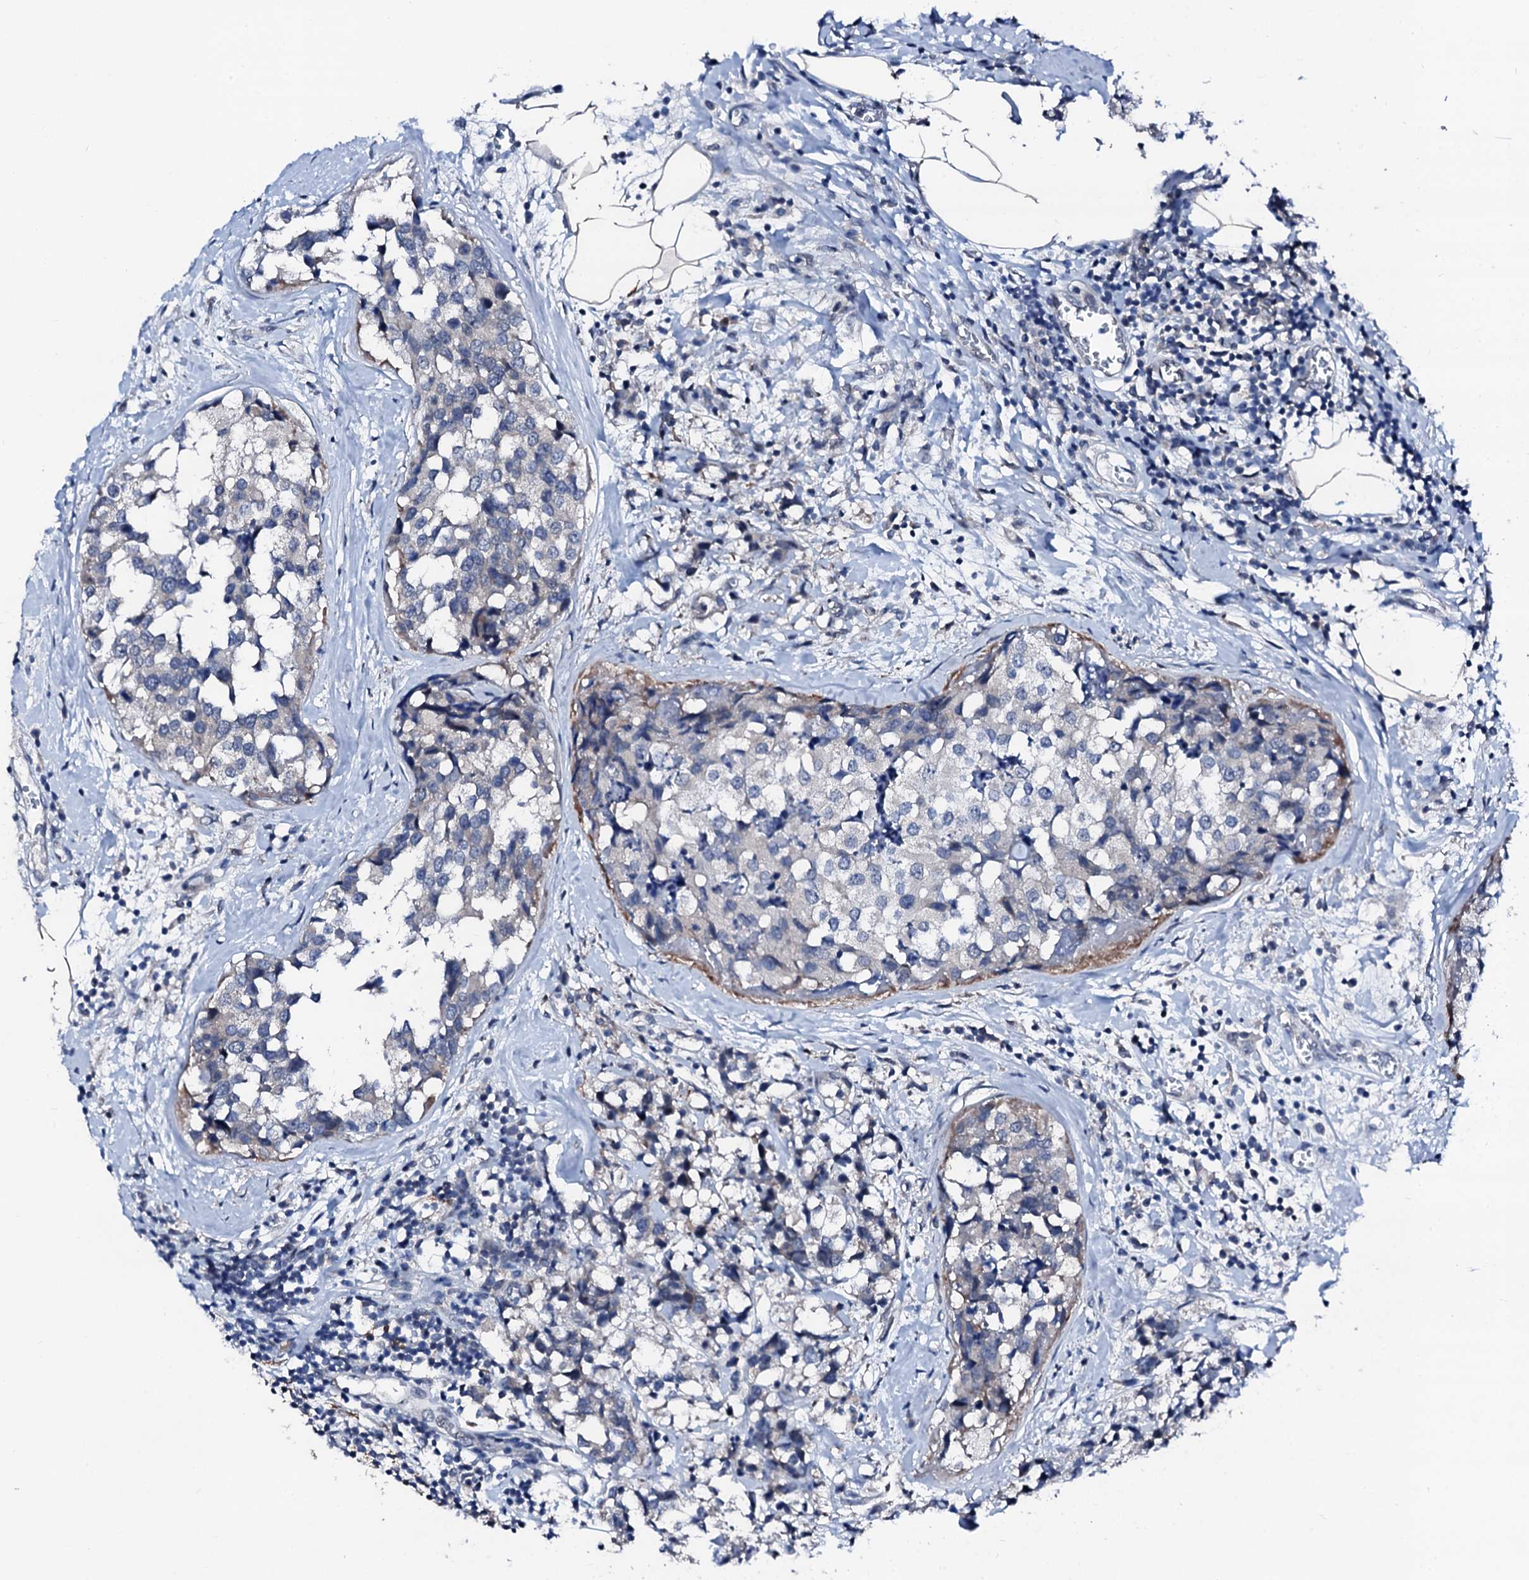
{"staining": {"intensity": "negative", "quantity": "none", "location": "none"}, "tissue": "breast cancer", "cell_type": "Tumor cells", "image_type": "cancer", "snomed": [{"axis": "morphology", "description": "Lobular carcinoma"}, {"axis": "topography", "description": "Breast"}], "caption": "A micrograph of human breast lobular carcinoma is negative for staining in tumor cells.", "gene": "TRAFD1", "patient": {"sex": "female", "age": 59}}